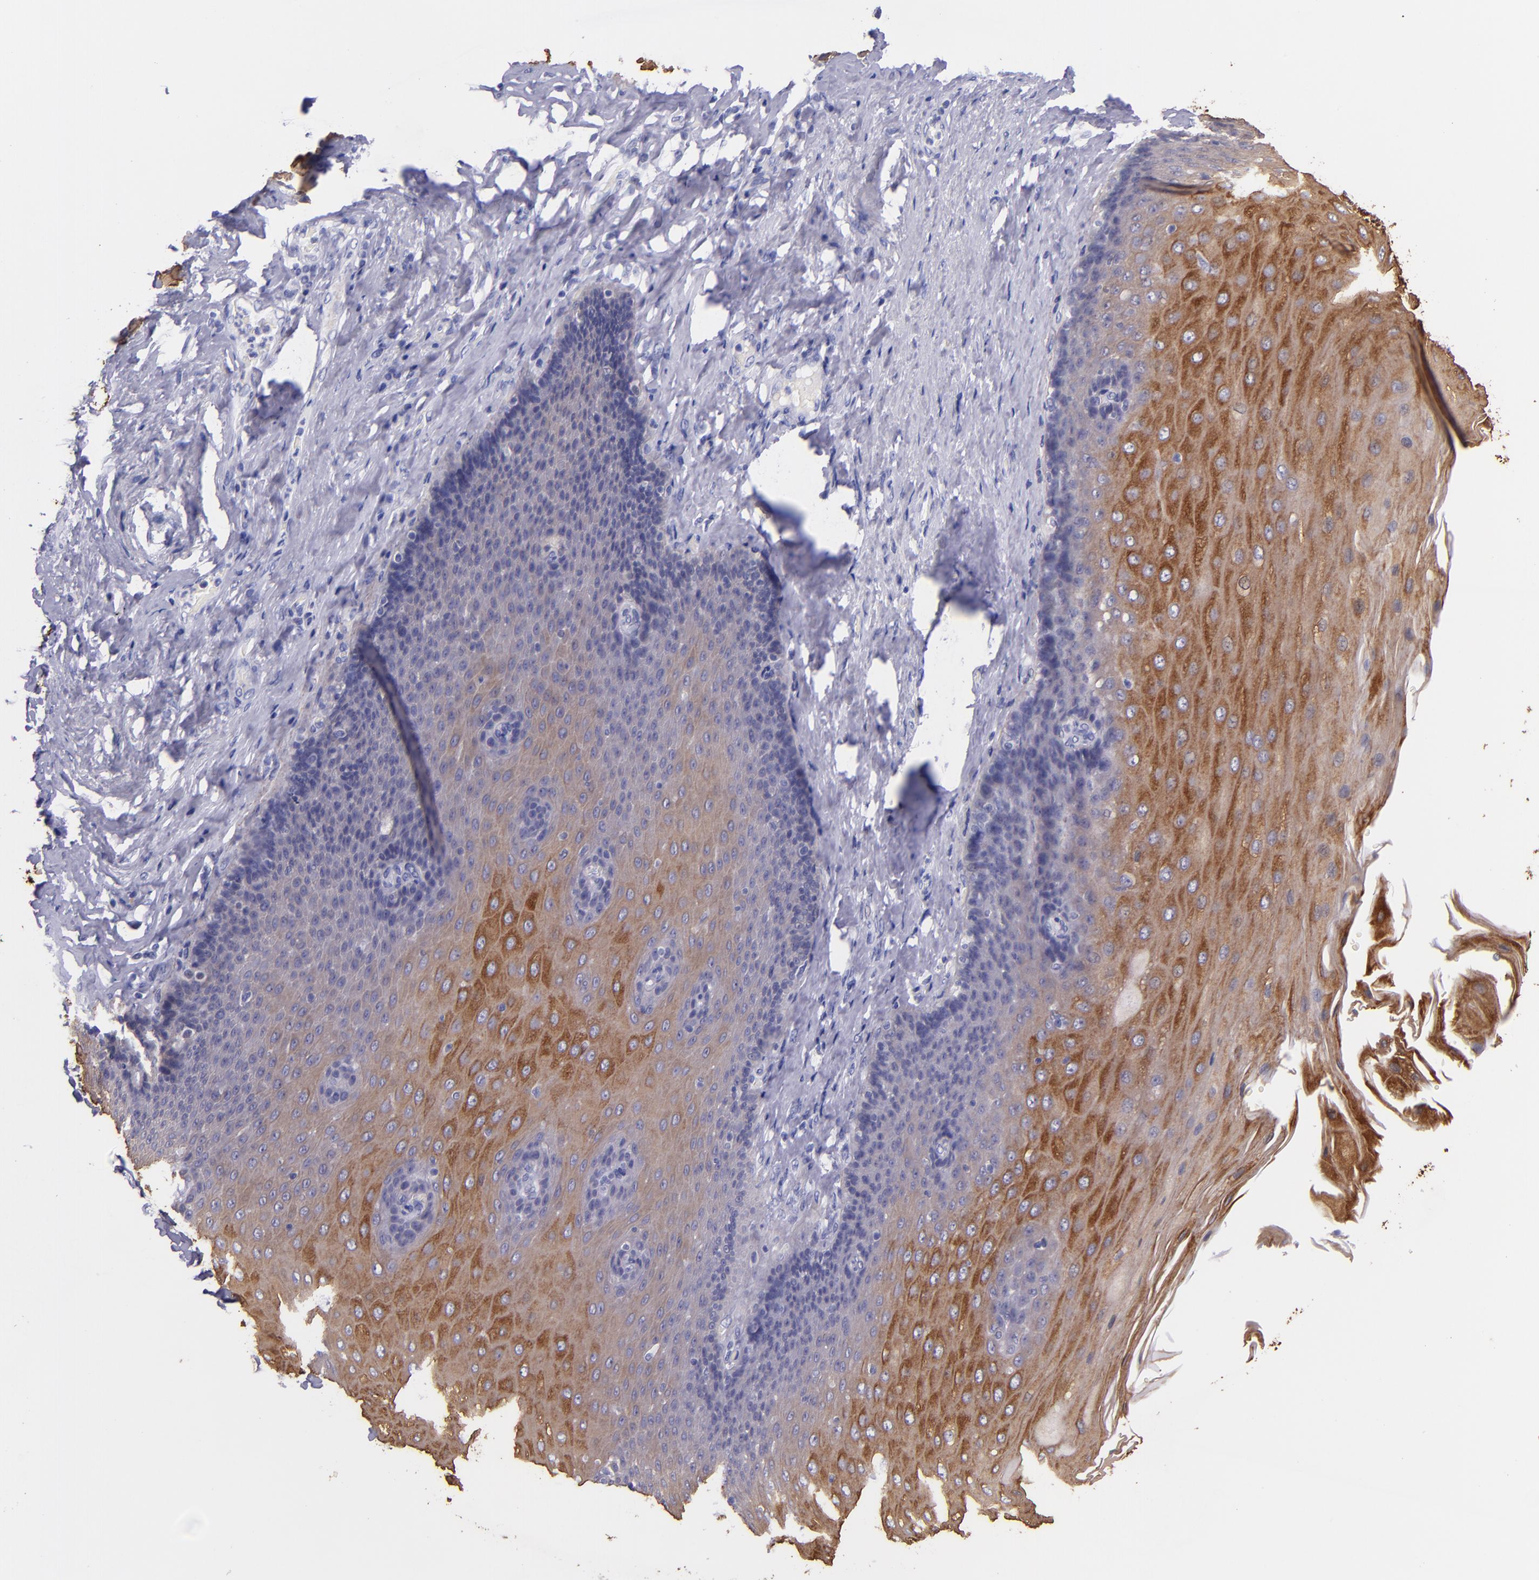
{"staining": {"intensity": "strong", "quantity": "25%-75%", "location": "cytoplasmic/membranous"}, "tissue": "esophagus", "cell_type": "Squamous epithelial cells", "image_type": "normal", "snomed": [{"axis": "morphology", "description": "Normal tissue, NOS"}, {"axis": "topography", "description": "Esophagus"}], "caption": "Unremarkable esophagus demonstrates strong cytoplasmic/membranous positivity in approximately 25%-75% of squamous epithelial cells, visualized by immunohistochemistry. The staining is performed using DAB (3,3'-diaminobenzidine) brown chromogen to label protein expression. The nuclei are counter-stained blue using hematoxylin.", "gene": "KRT4", "patient": {"sex": "male", "age": 62}}